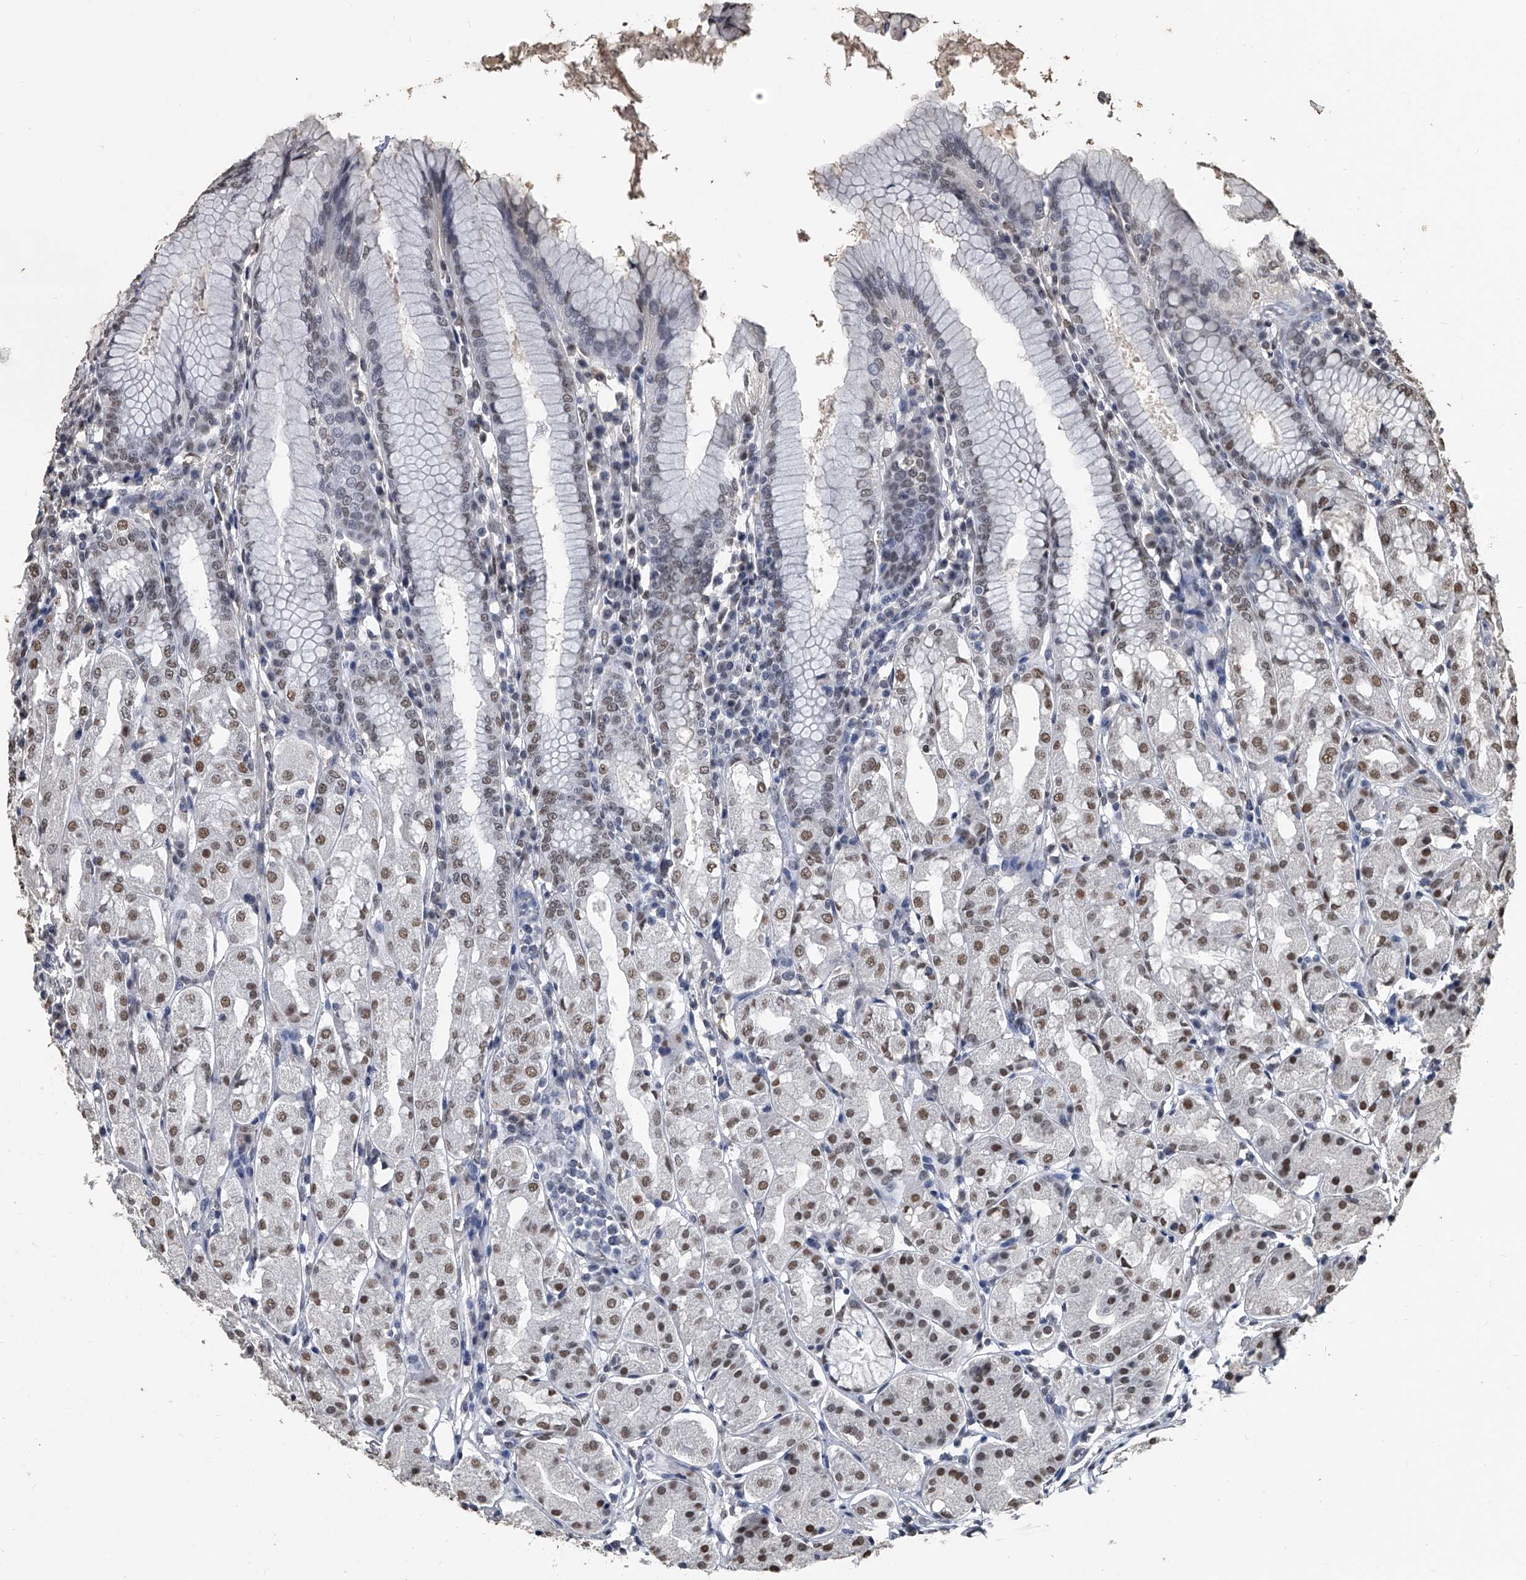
{"staining": {"intensity": "moderate", "quantity": "25%-75%", "location": "nuclear"}, "tissue": "stomach", "cell_type": "Glandular cells", "image_type": "normal", "snomed": [{"axis": "morphology", "description": "Normal tissue, NOS"}, {"axis": "topography", "description": "Stomach"}, {"axis": "topography", "description": "Stomach, lower"}], "caption": "A high-resolution image shows immunohistochemistry (IHC) staining of benign stomach, which exhibits moderate nuclear expression in approximately 25%-75% of glandular cells.", "gene": "MATR3", "patient": {"sex": "female", "age": 56}}